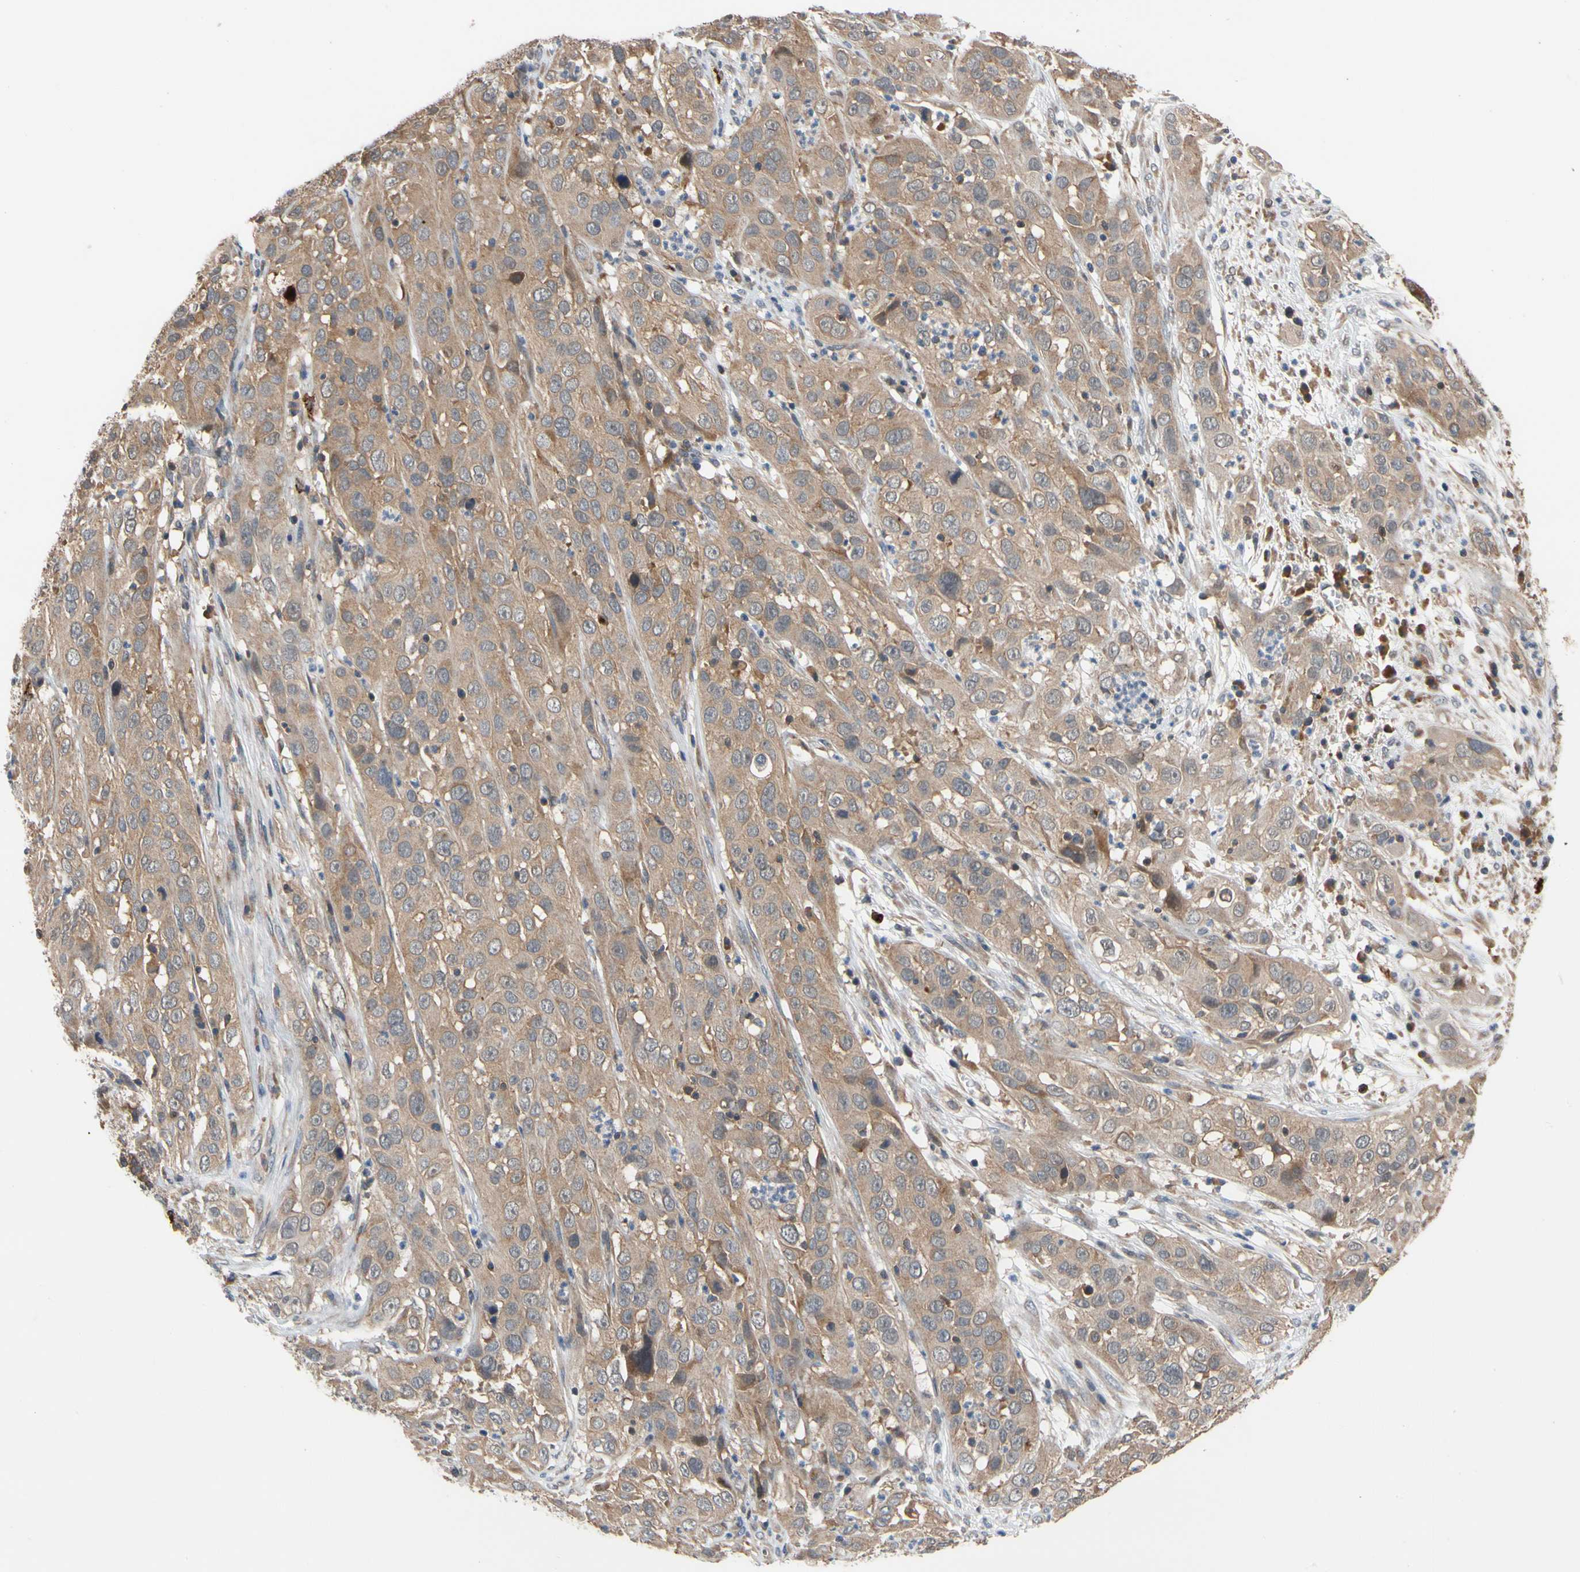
{"staining": {"intensity": "moderate", "quantity": ">75%", "location": "cytoplasmic/membranous"}, "tissue": "cervical cancer", "cell_type": "Tumor cells", "image_type": "cancer", "snomed": [{"axis": "morphology", "description": "Squamous cell carcinoma, NOS"}, {"axis": "topography", "description": "Cervix"}], "caption": "The histopathology image displays staining of squamous cell carcinoma (cervical), revealing moderate cytoplasmic/membranous protein expression (brown color) within tumor cells. (brown staining indicates protein expression, while blue staining denotes nuclei).", "gene": "ANKHD1", "patient": {"sex": "female", "age": 32}}